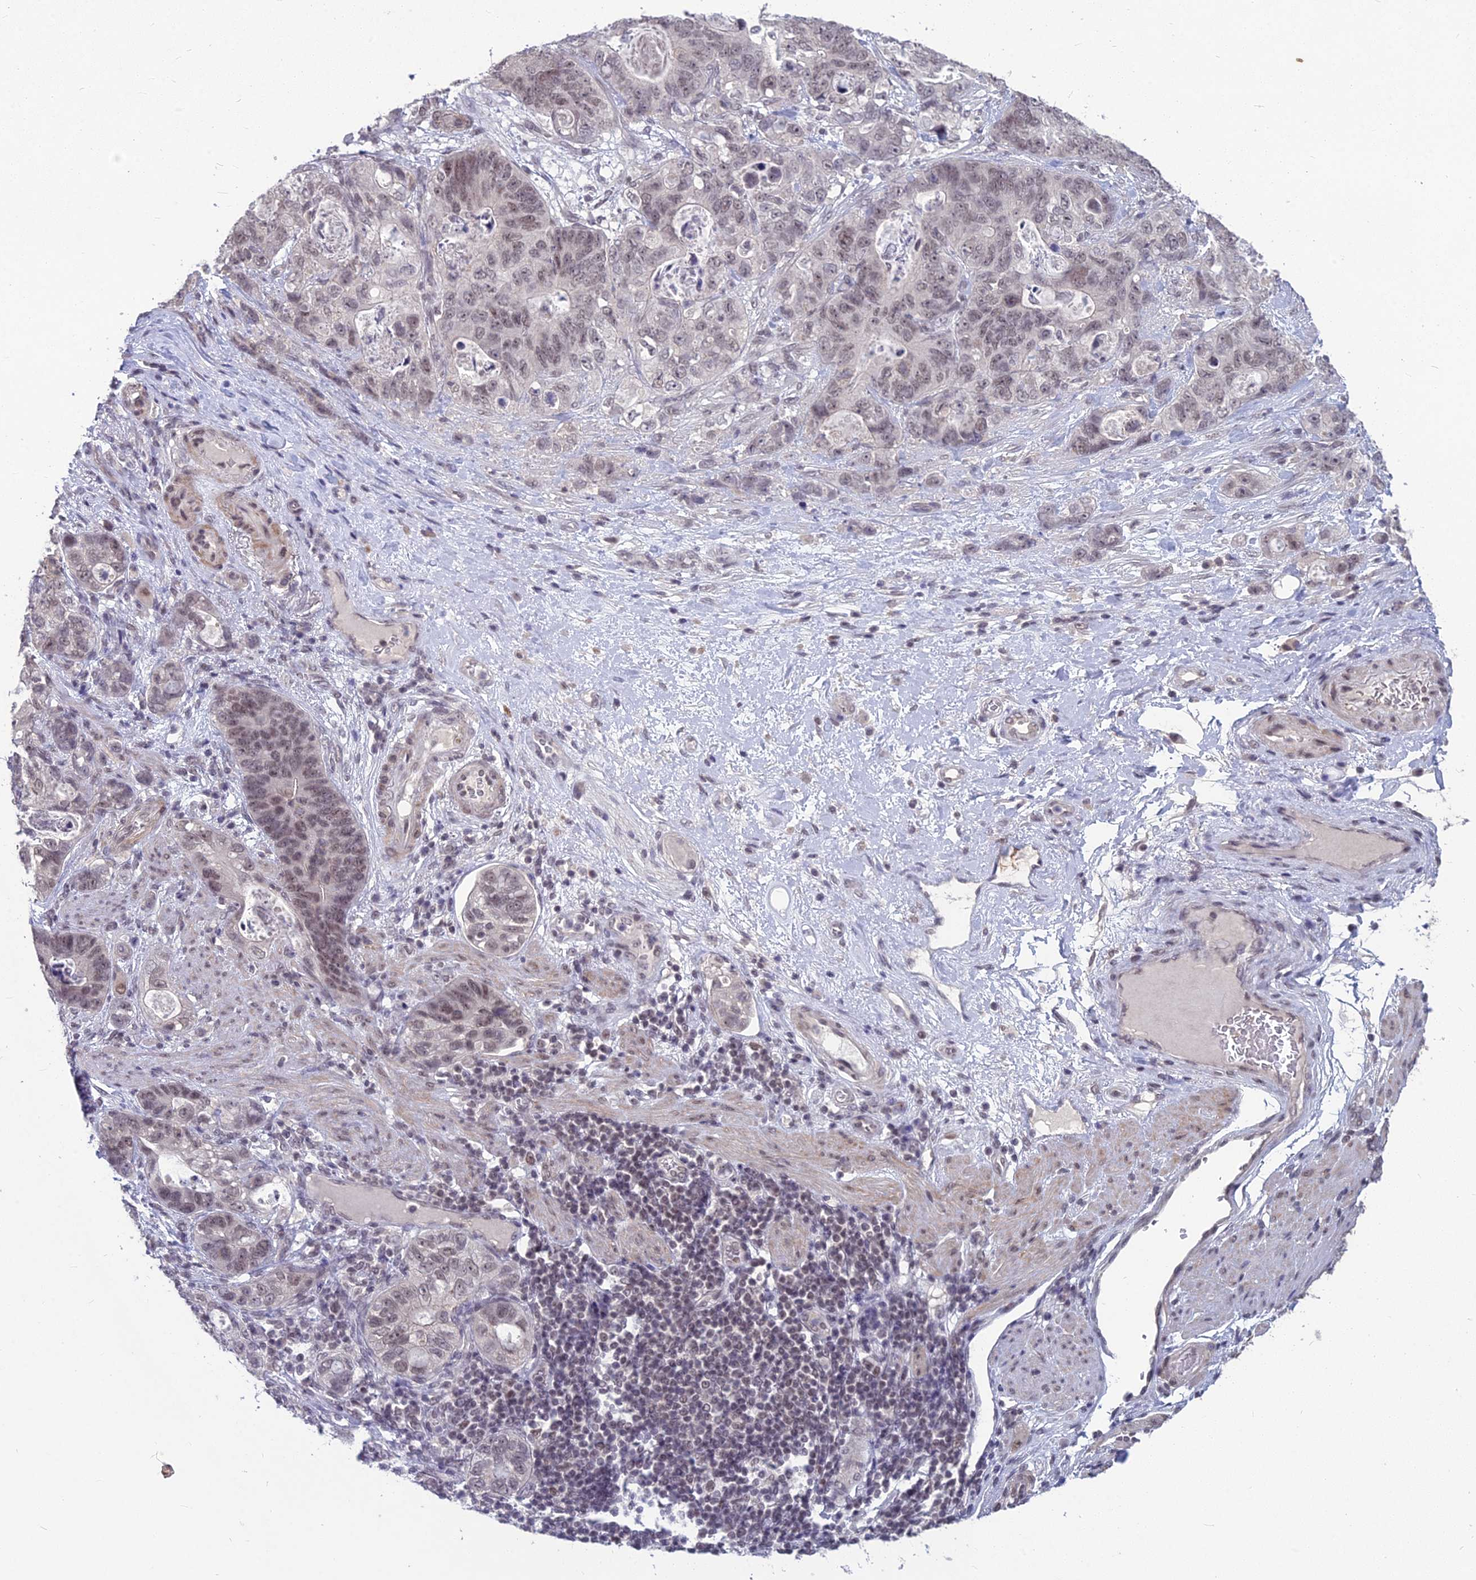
{"staining": {"intensity": "moderate", "quantity": ">75%", "location": "nuclear"}, "tissue": "stomach cancer", "cell_type": "Tumor cells", "image_type": "cancer", "snomed": [{"axis": "morphology", "description": "Normal tissue, NOS"}, {"axis": "morphology", "description": "Adenocarcinoma, NOS"}, {"axis": "topography", "description": "Stomach"}], "caption": "Moderate nuclear expression for a protein is appreciated in approximately >75% of tumor cells of adenocarcinoma (stomach) using immunohistochemistry (IHC).", "gene": "KAT7", "patient": {"sex": "female", "age": 89}}